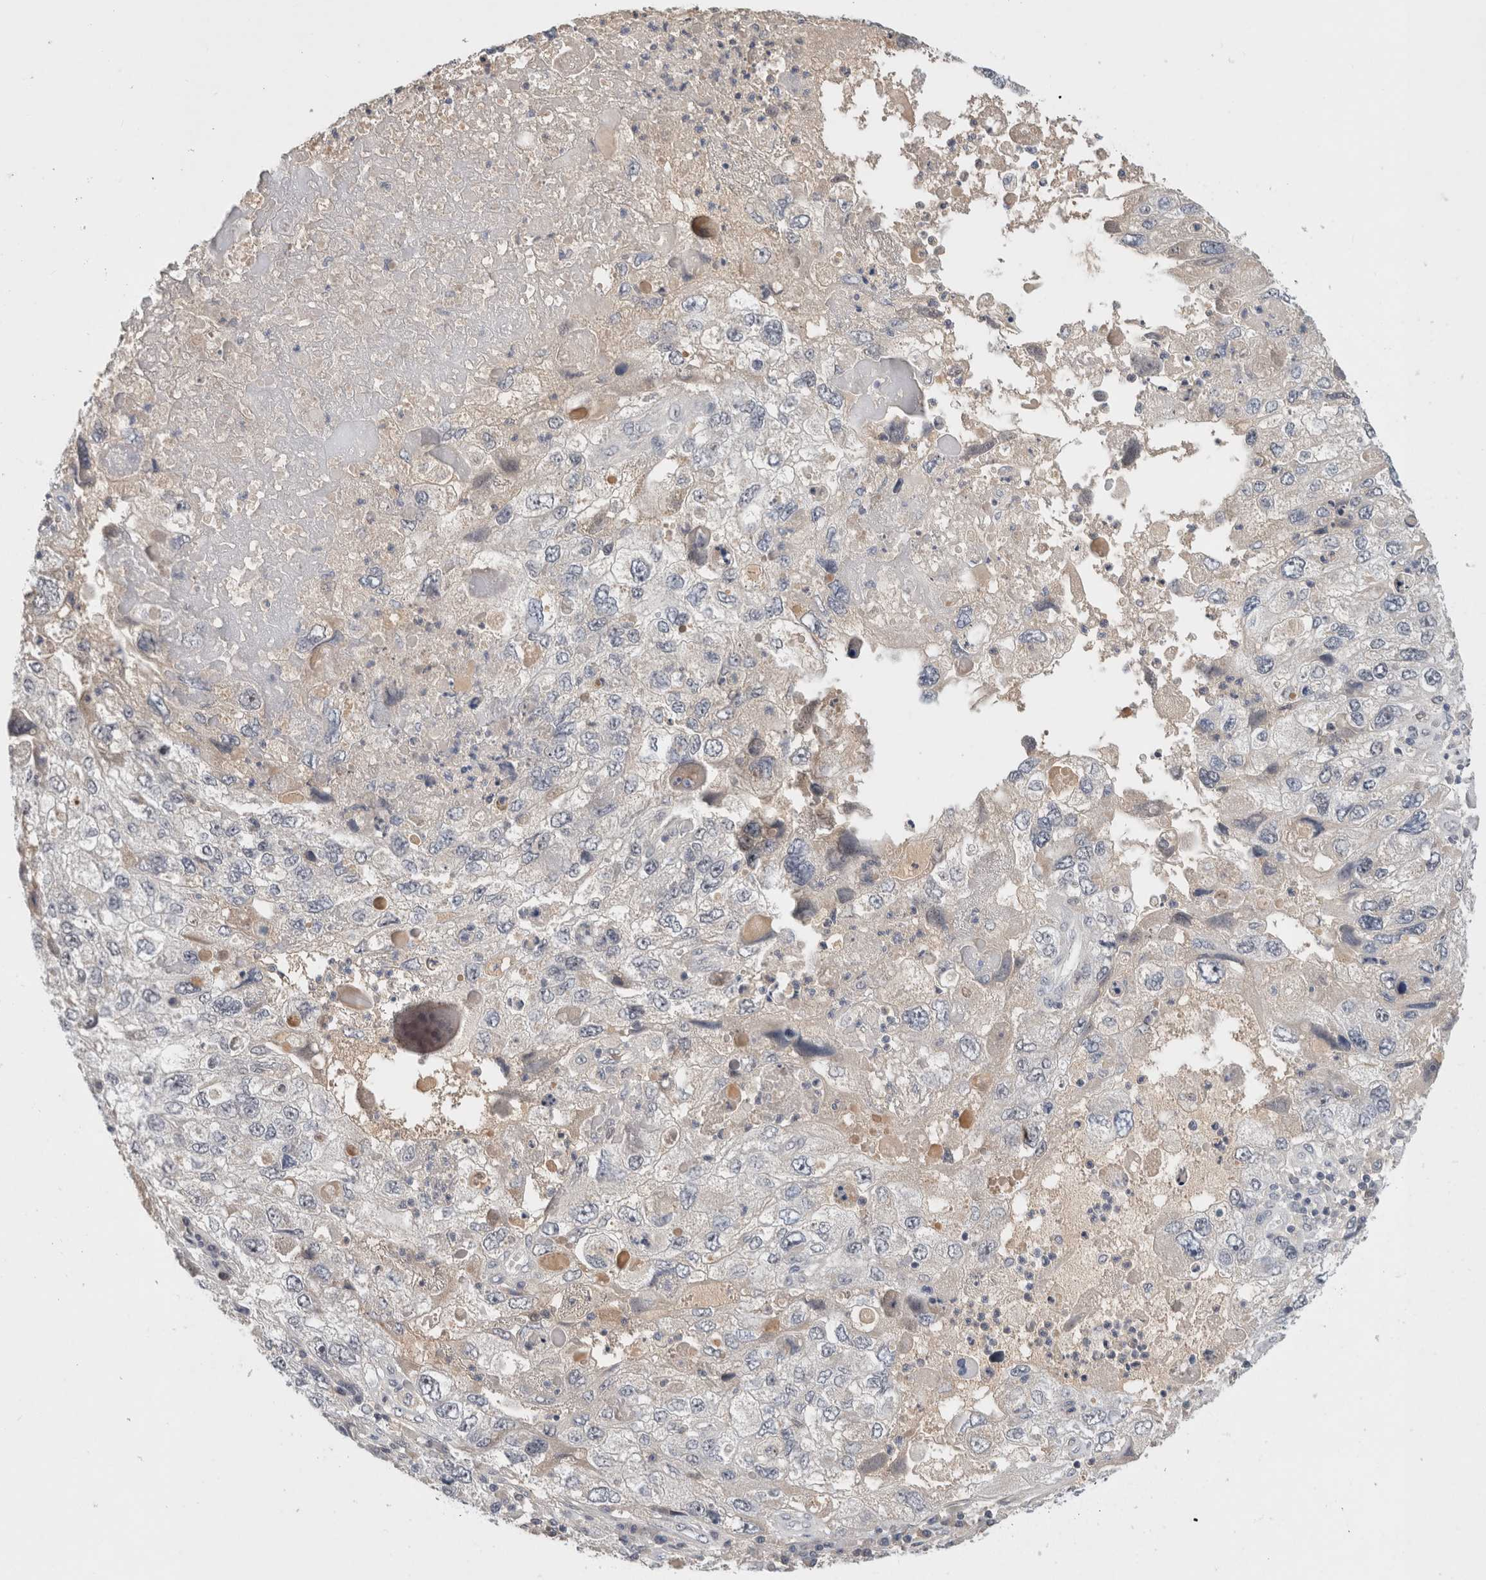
{"staining": {"intensity": "negative", "quantity": "none", "location": "none"}, "tissue": "endometrial cancer", "cell_type": "Tumor cells", "image_type": "cancer", "snomed": [{"axis": "morphology", "description": "Adenocarcinoma, NOS"}, {"axis": "topography", "description": "Endometrium"}], "caption": "Histopathology image shows no significant protein positivity in tumor cells of endometrial adenocarcinoma.", "gene": "HCN3", "patient": {"sex": "female", "age": 49}}